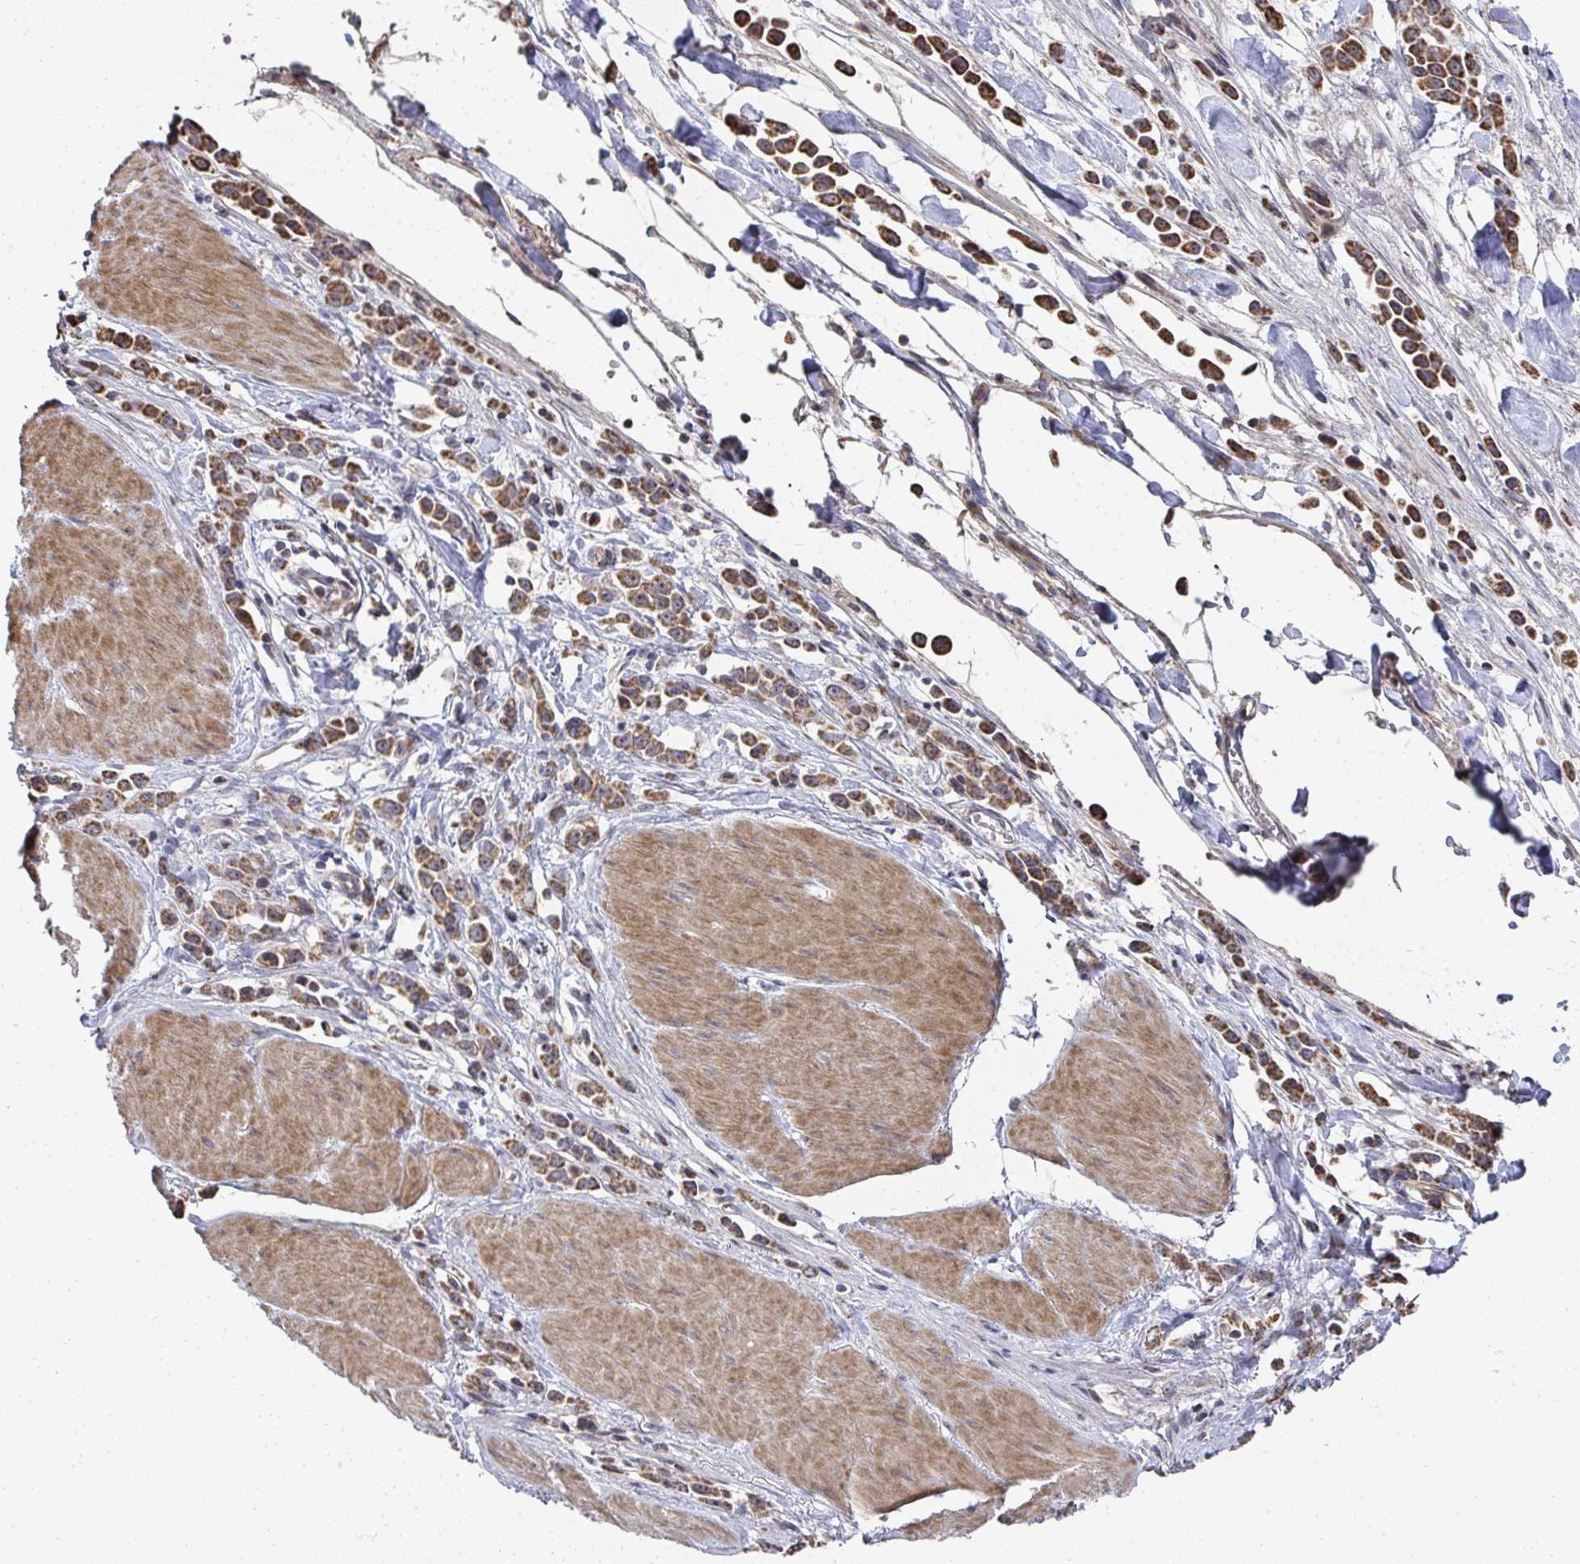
{"staining": {"intensity": "moderate", "quantity": ">75%", "location": "cytoplasmic/membranous"}, "tissue": "stomach cancer", "cell_type": "Tumor cells", "image_type": "cancer", "snomed": [{"axis": "morphology", "description": "Adenocarcinoma, NOS"}, {"axis": "topography", "description": "Stomach"}], "caption": "A brown stain labels moderate cytoplasmic/membranous positivity of a protein in human stomach adenocarcinoma tumor cells.", "gene": "AGTPBP1", "patient": {"sex": "male", "age": 47}}